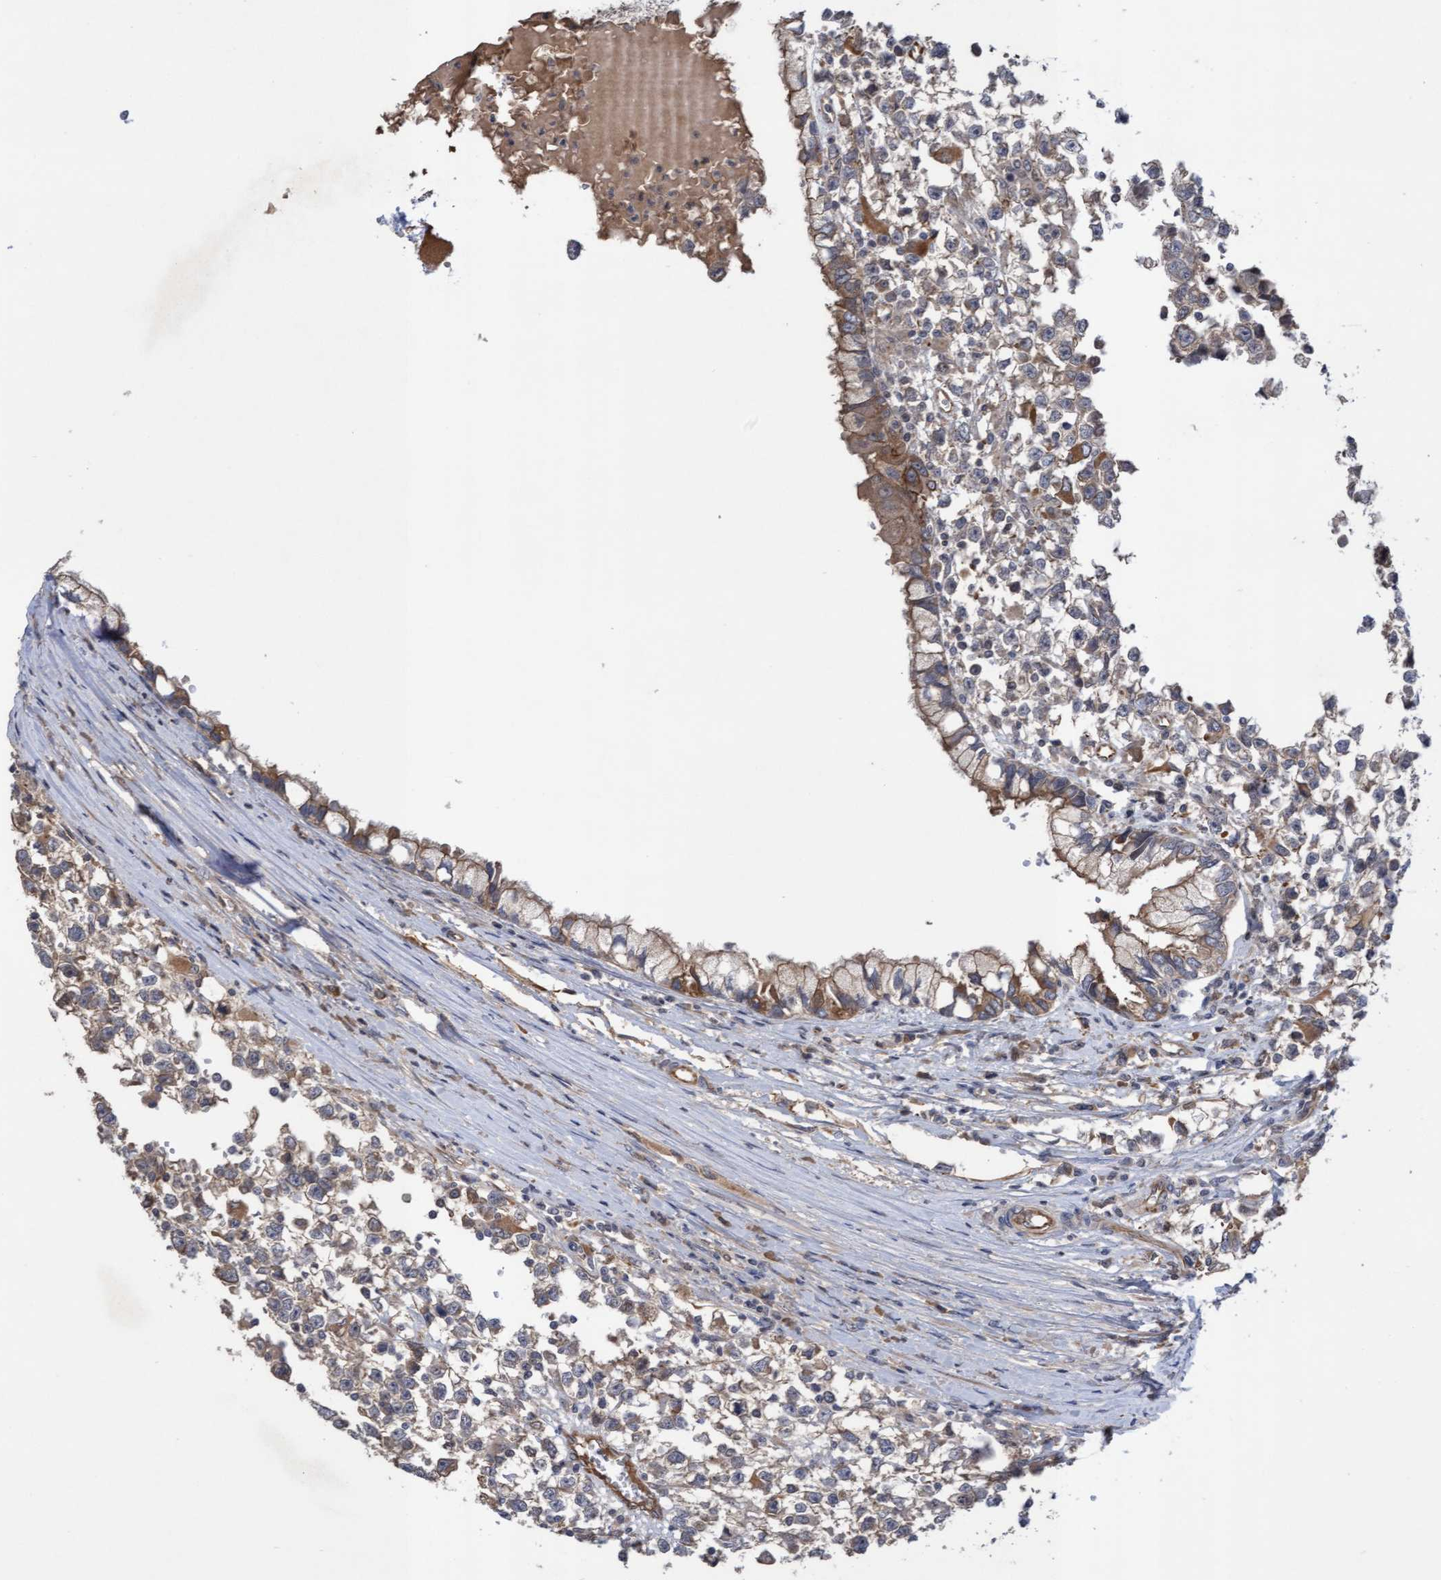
{"staining": {"intensity": "negative", "quantity": "none", "location": "none"}, "tissue": "testis cancer", "cell_type": "Tumor cells", "image_type": "cancer", "snomed": [{"axis": "morphology", "description": "Seminoma, NOS"}, {"axis": "morphology", "description": "Carcinoma, Embryonal, NOS"}, {"axis": "topography", "description": "Testis"}], "caption": "Tumor cells are negative for brown protein staining in testis embryonal carcinoma.", "gene": "COBL", "patient": {"sex": "male", "age": 51}}